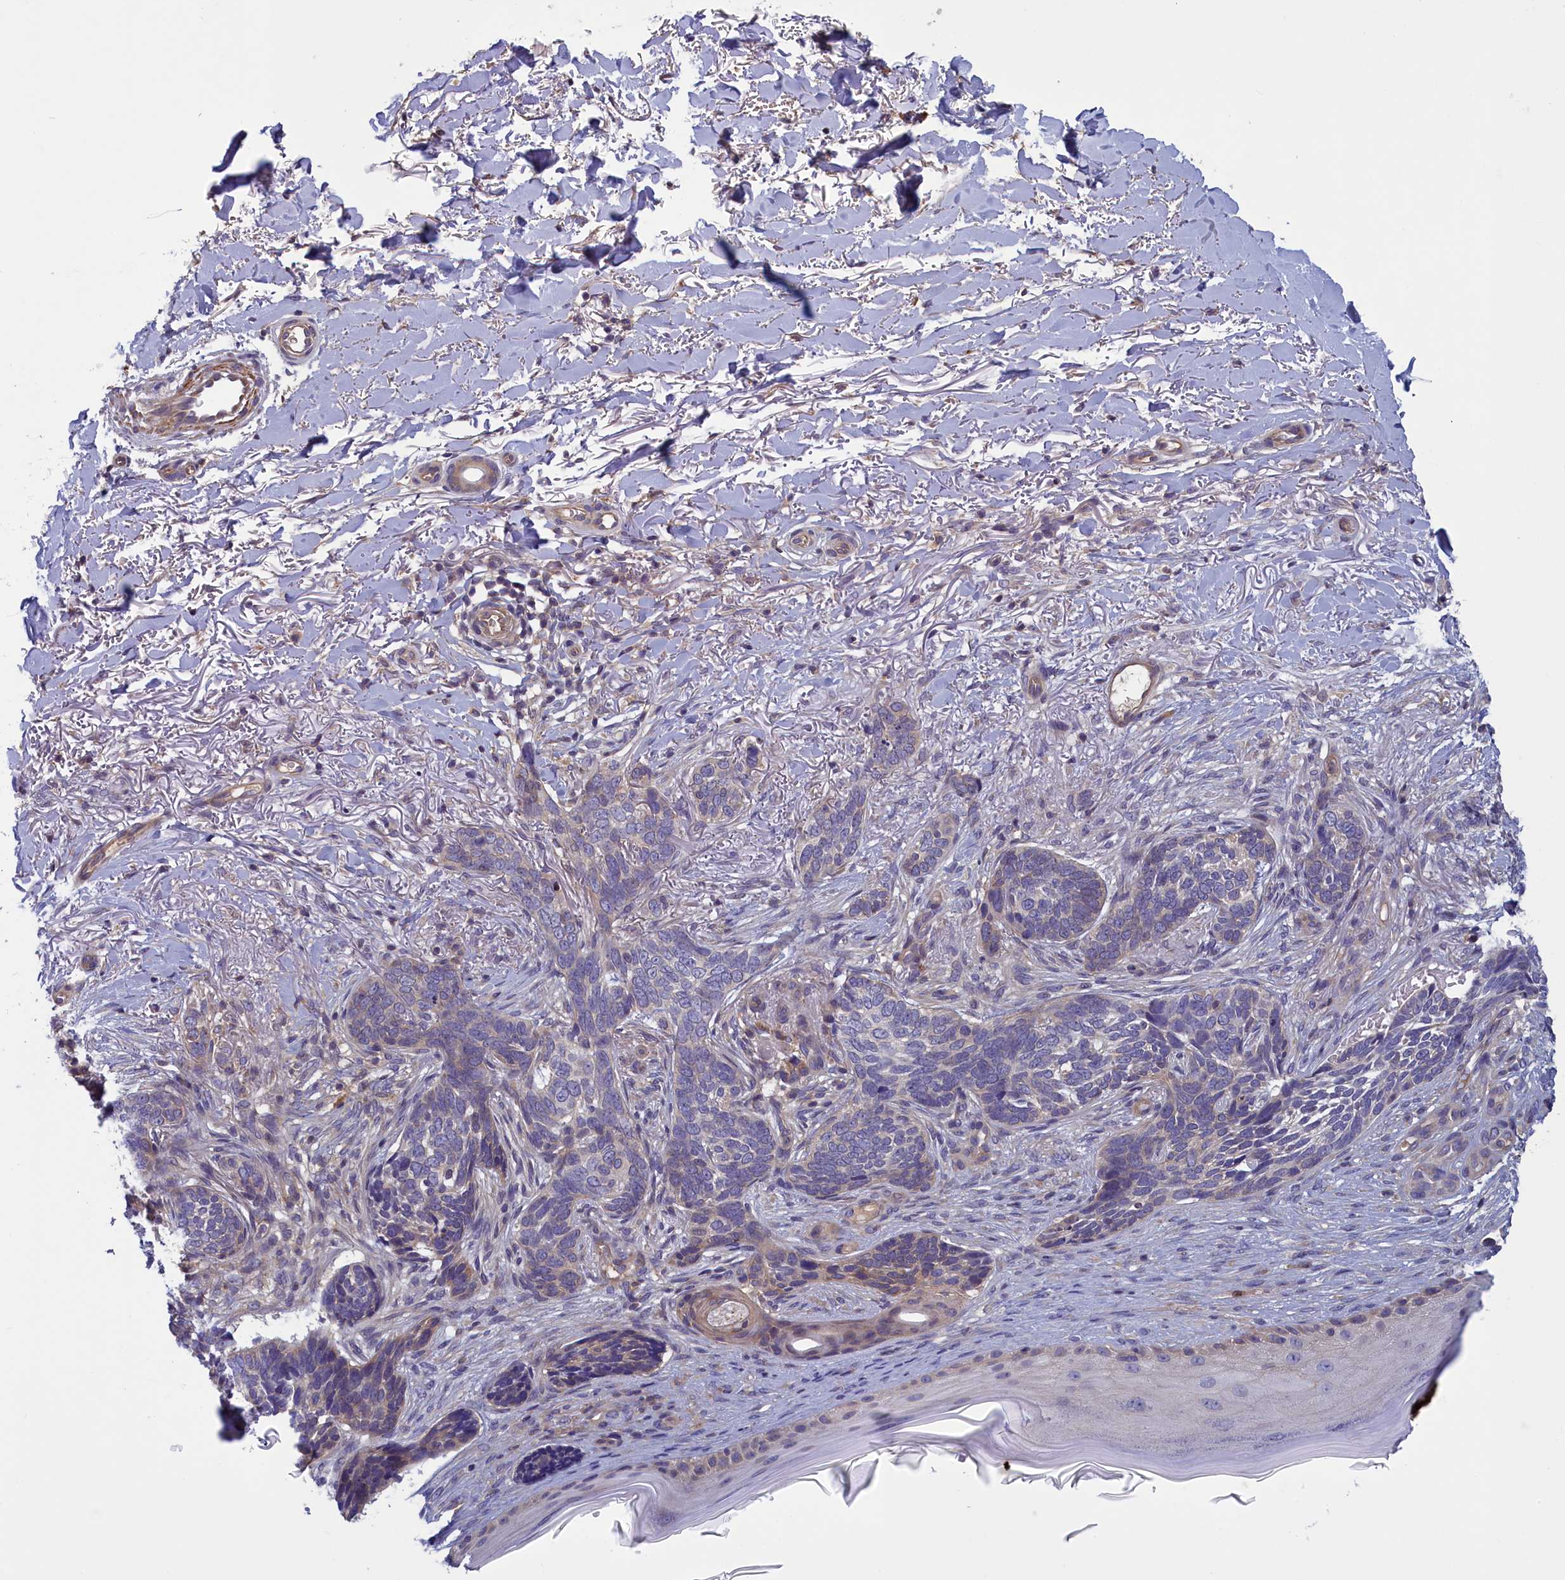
{"staining": {"intensity": "weak", "quantity": "<25%", "location": "cytoplasmic/membranous"}, "tissue": "skin cancer", "cell_type": "Tumor cells", "image_type": "cancer", "snomed": [{"axis": "morphology", "description": "Normal tissue, NOS"}, {"axis": "morphology", "description": "Basal cell carcinoma"}, {"axis": "topography", "description": "Skin"}], "caption": "This histopathology image is of skin cancer (basal cell carcinoma) stained with IHC to label a protein in brown with the nuclei are counter-stained blue. There is no expression in tumor cells. (DAB (3,3'-diaminobenzidine) IHC, high magnification).", "gene": "NUBP1", "patient": {"sex": "female", "age": 67}}